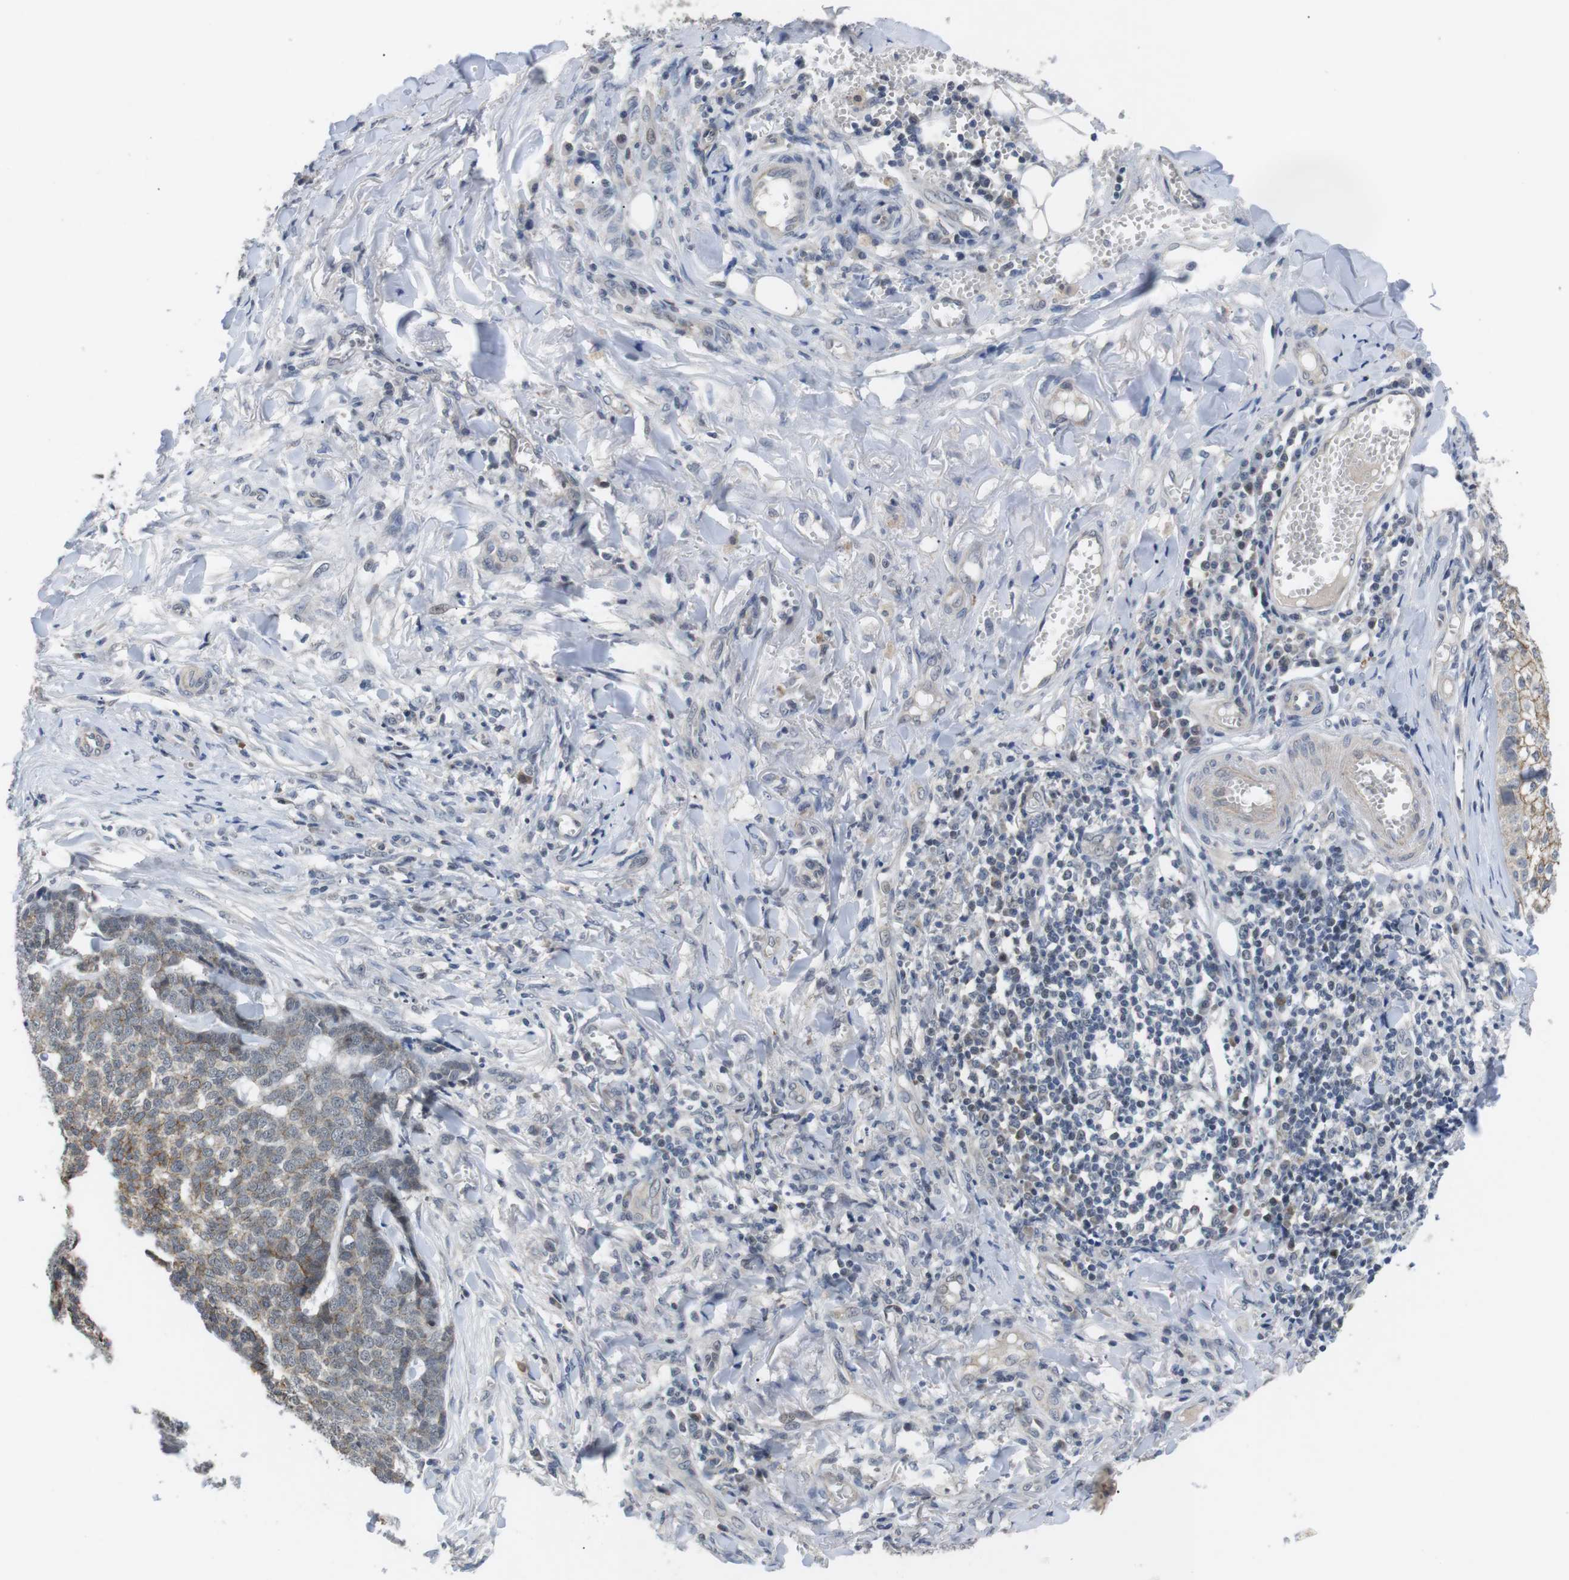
{"staining": {"intensity": "weak", "quantity": "<25%", "location": "cytoplasmic/membranous"}, "tissue": "skin cancer", "cell_type": "Tumor cells", "image_type": "cancer", "snomed": [{"axis": "morphology", "description": "Basal cell carcinoma"}, {"axis": "topography", "description": "Skin"}], "caption": "This is a photomicrograph of immunohistochemistry (IHC) staining of basal cell carcinoma (skin), which shows no staining in tumor cells. (Stains: DAB (3,3'-diaminobenzidine) immunohistochemistry (IHC) with hematoxylin counter stain, Microscopy: brightfield microscopy at high magnification).", "gene": "NECTIN1", "patient": {"sex": "male", "age": 84}}